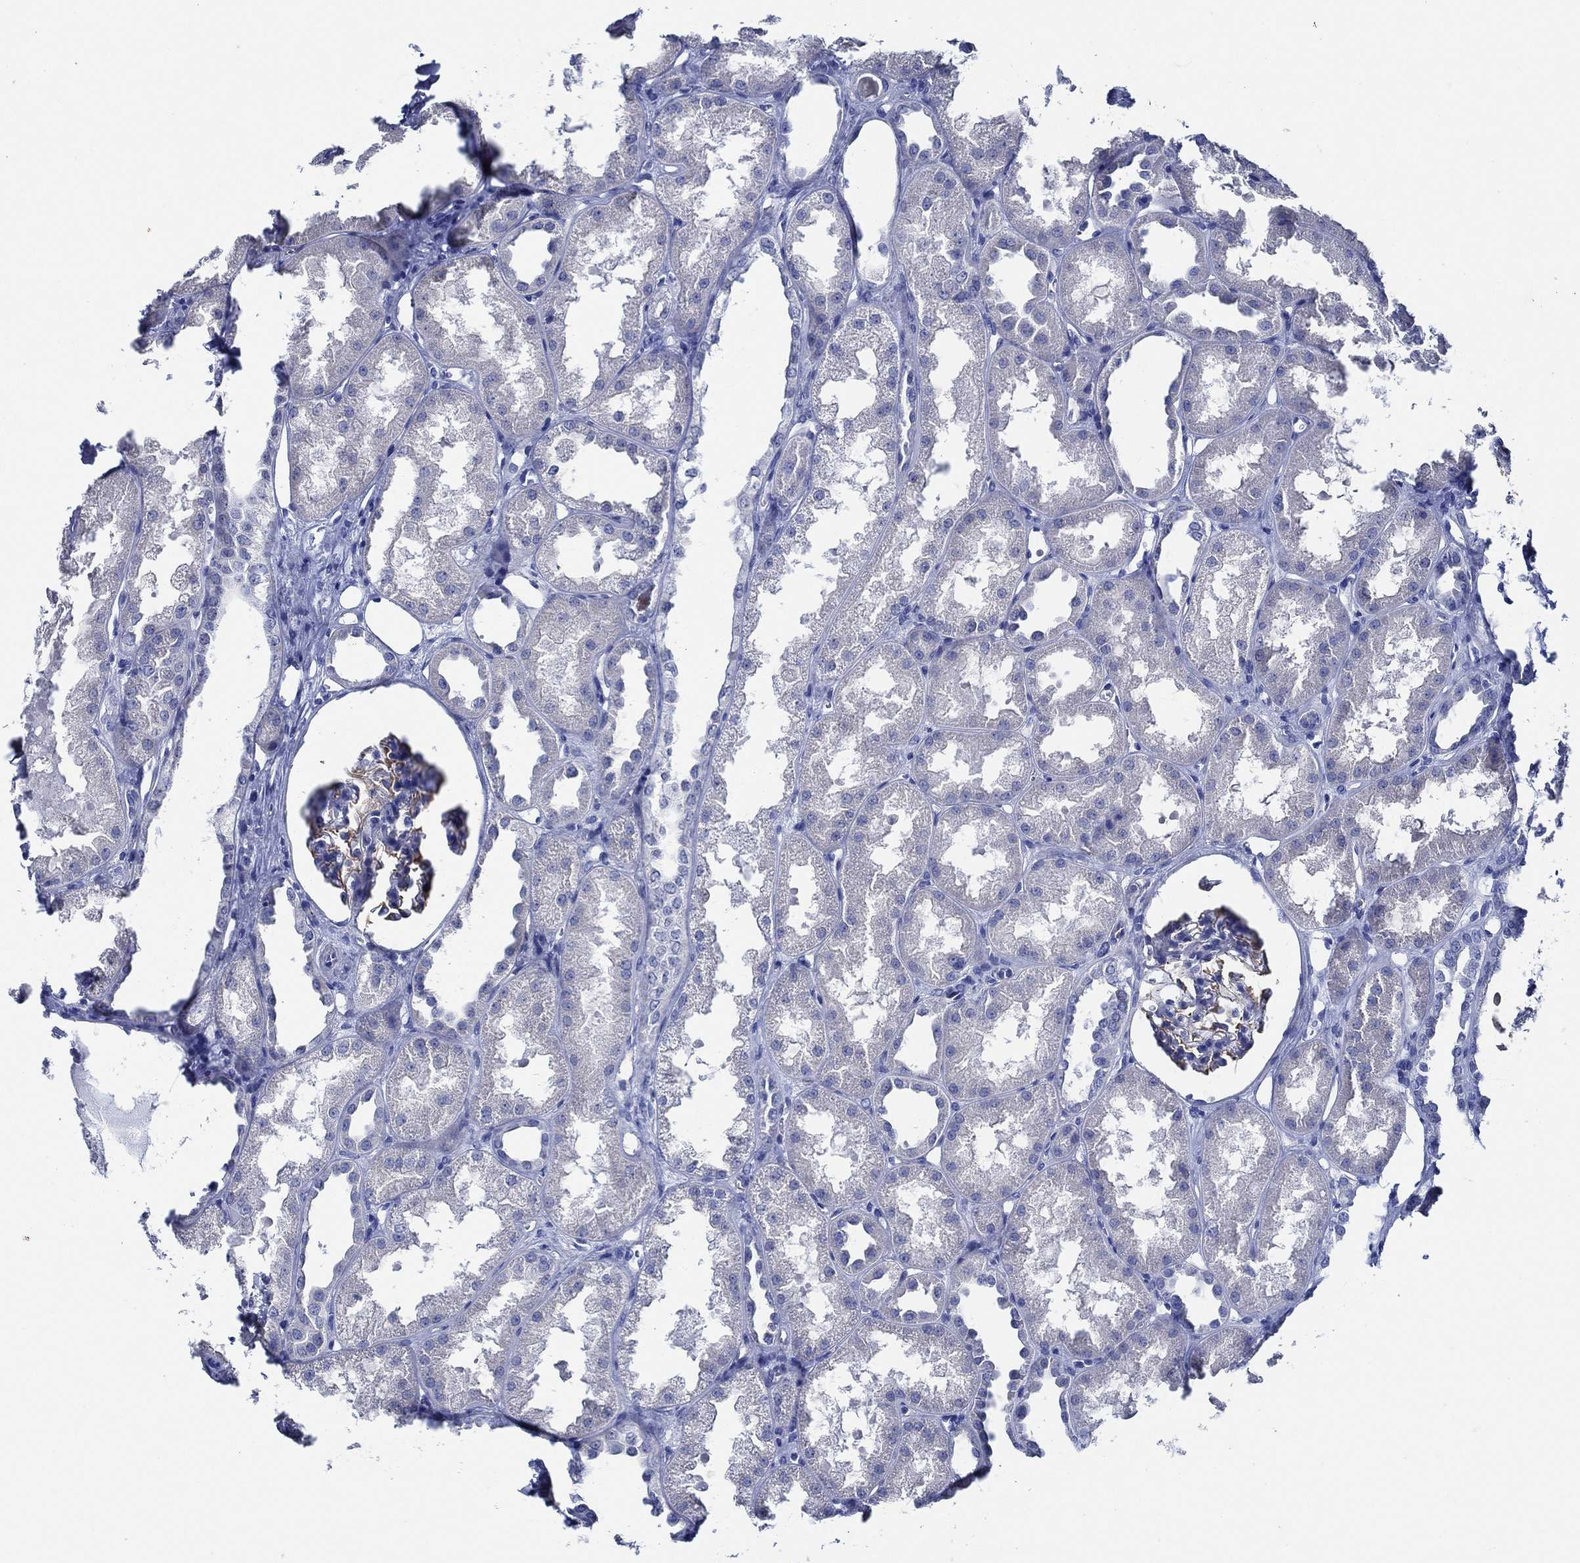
{"staining": {"intensity": "negative", "quantity": "none", "location": "none"}, "tissue": "kidney", "cell_type": "Cells in glomeruli", "image_type": "normal", "snomed": [{"axis": "morphology", "description": "Normal tissue, NOS"}, {"axis": "topography", "description": "Kidney"}], "caption": "The photomicrograph reveals no staining of cells in glomeruli in benign kidney. (IHC, brightfield microscopy, high magnification).", "gene": "WDR62", "patient": {"sex": "male", "age": 61}}